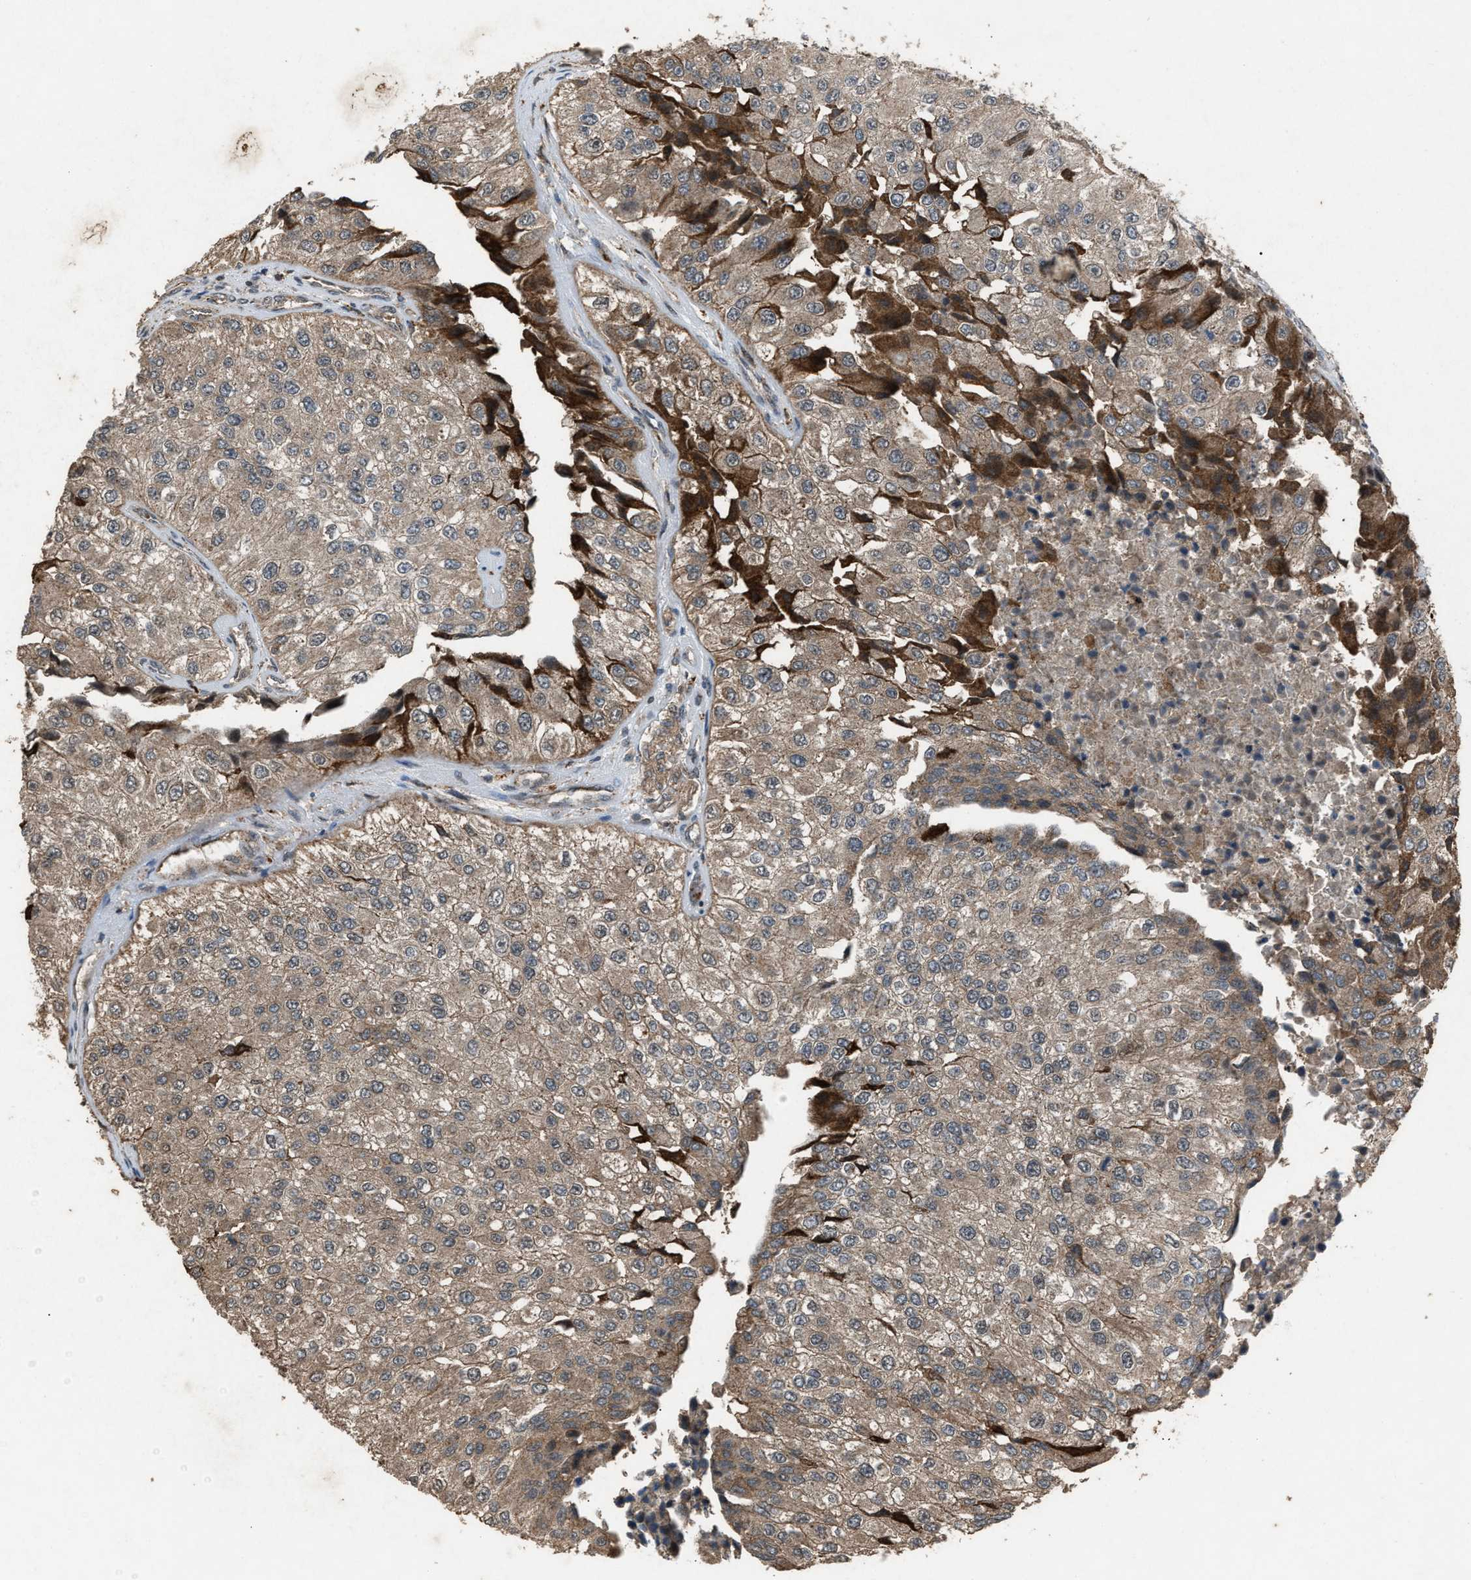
{"staining": {"intensity": "strong", "quantity": "<25%", "location": "cytoplasmic/membranous"}, "tissue": "urothelial cancer", "cell_type": "Tumor cells", "image_type": "cancer", "snomed": [{"axis": "morphology", "description": "Urothelial carcinoma, High grade"}, {"axis": "topography", "description": "Kidney"}, {"axis": "topography", "description": "Urinary bladder"}], "caption": "IHC (DAB) staining of urothelial cancer reveals strong cytoplasmic/membranous protein expression in about <25% of tumor cells.", "gene": "PSMD1", "patient": {"sex": "male", "age": 77}}